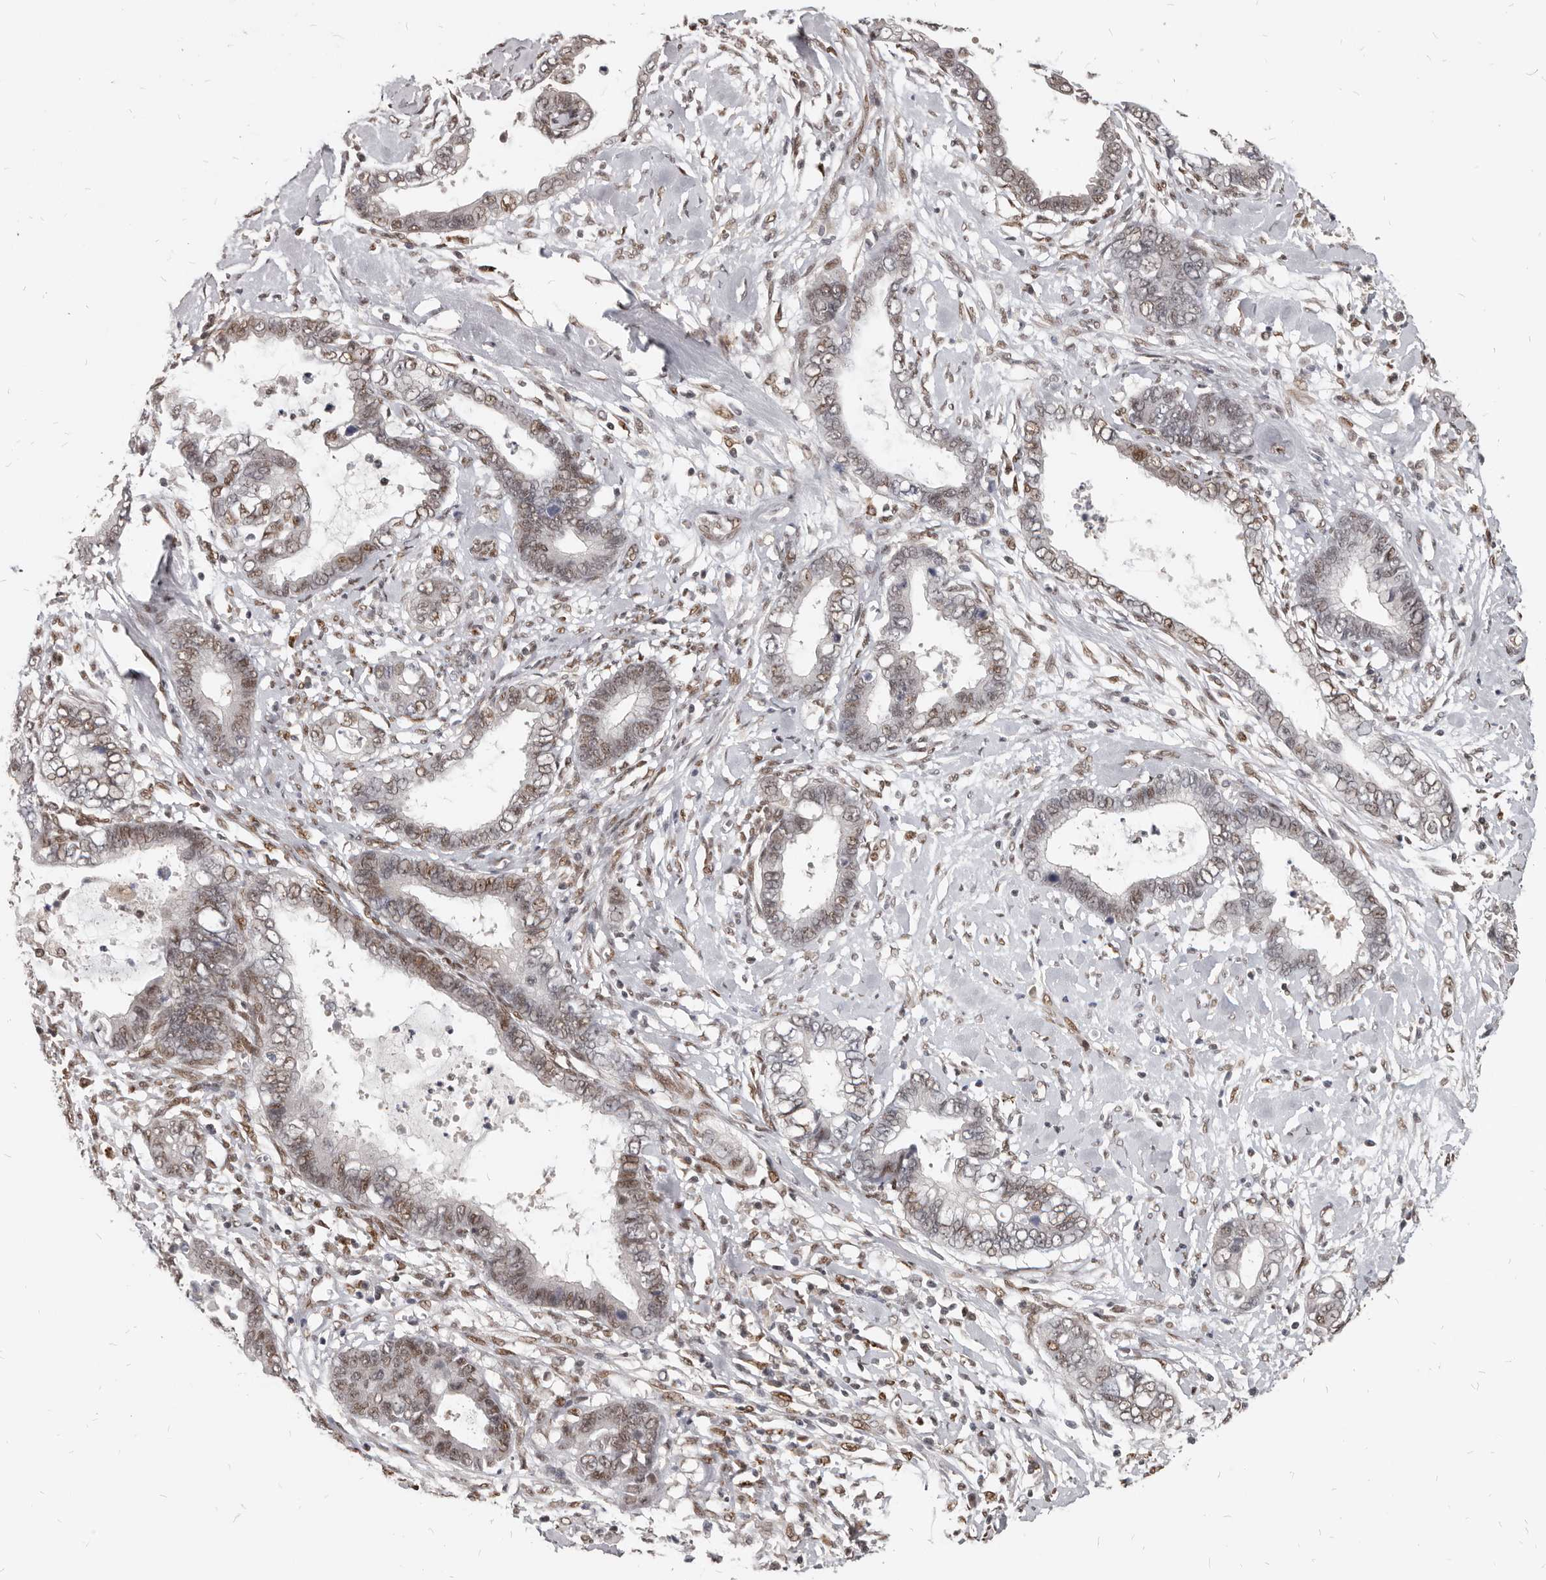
{"staining": {"intensity": "moderate", "quantity": "25%-75%", "location": "nuclear"}, "tissue": "cervical cancer", "cell_type": "Tumor cells", "image_type": "cancer", "snomed": [{"axis": "morphology", "description": "Adenocarcinoma, NOS"}, {"axis": "topography", "description": "Cervix"}], "caption": "A high-resolution image shows immunohistochemistry staining of cervical cancer (adenocarcinoma), which displays moderate nuclear positivity in about 25%-75% of tumor cells.", "gene": "ATF5", "patient": {"sex": "female", "age": 44}}